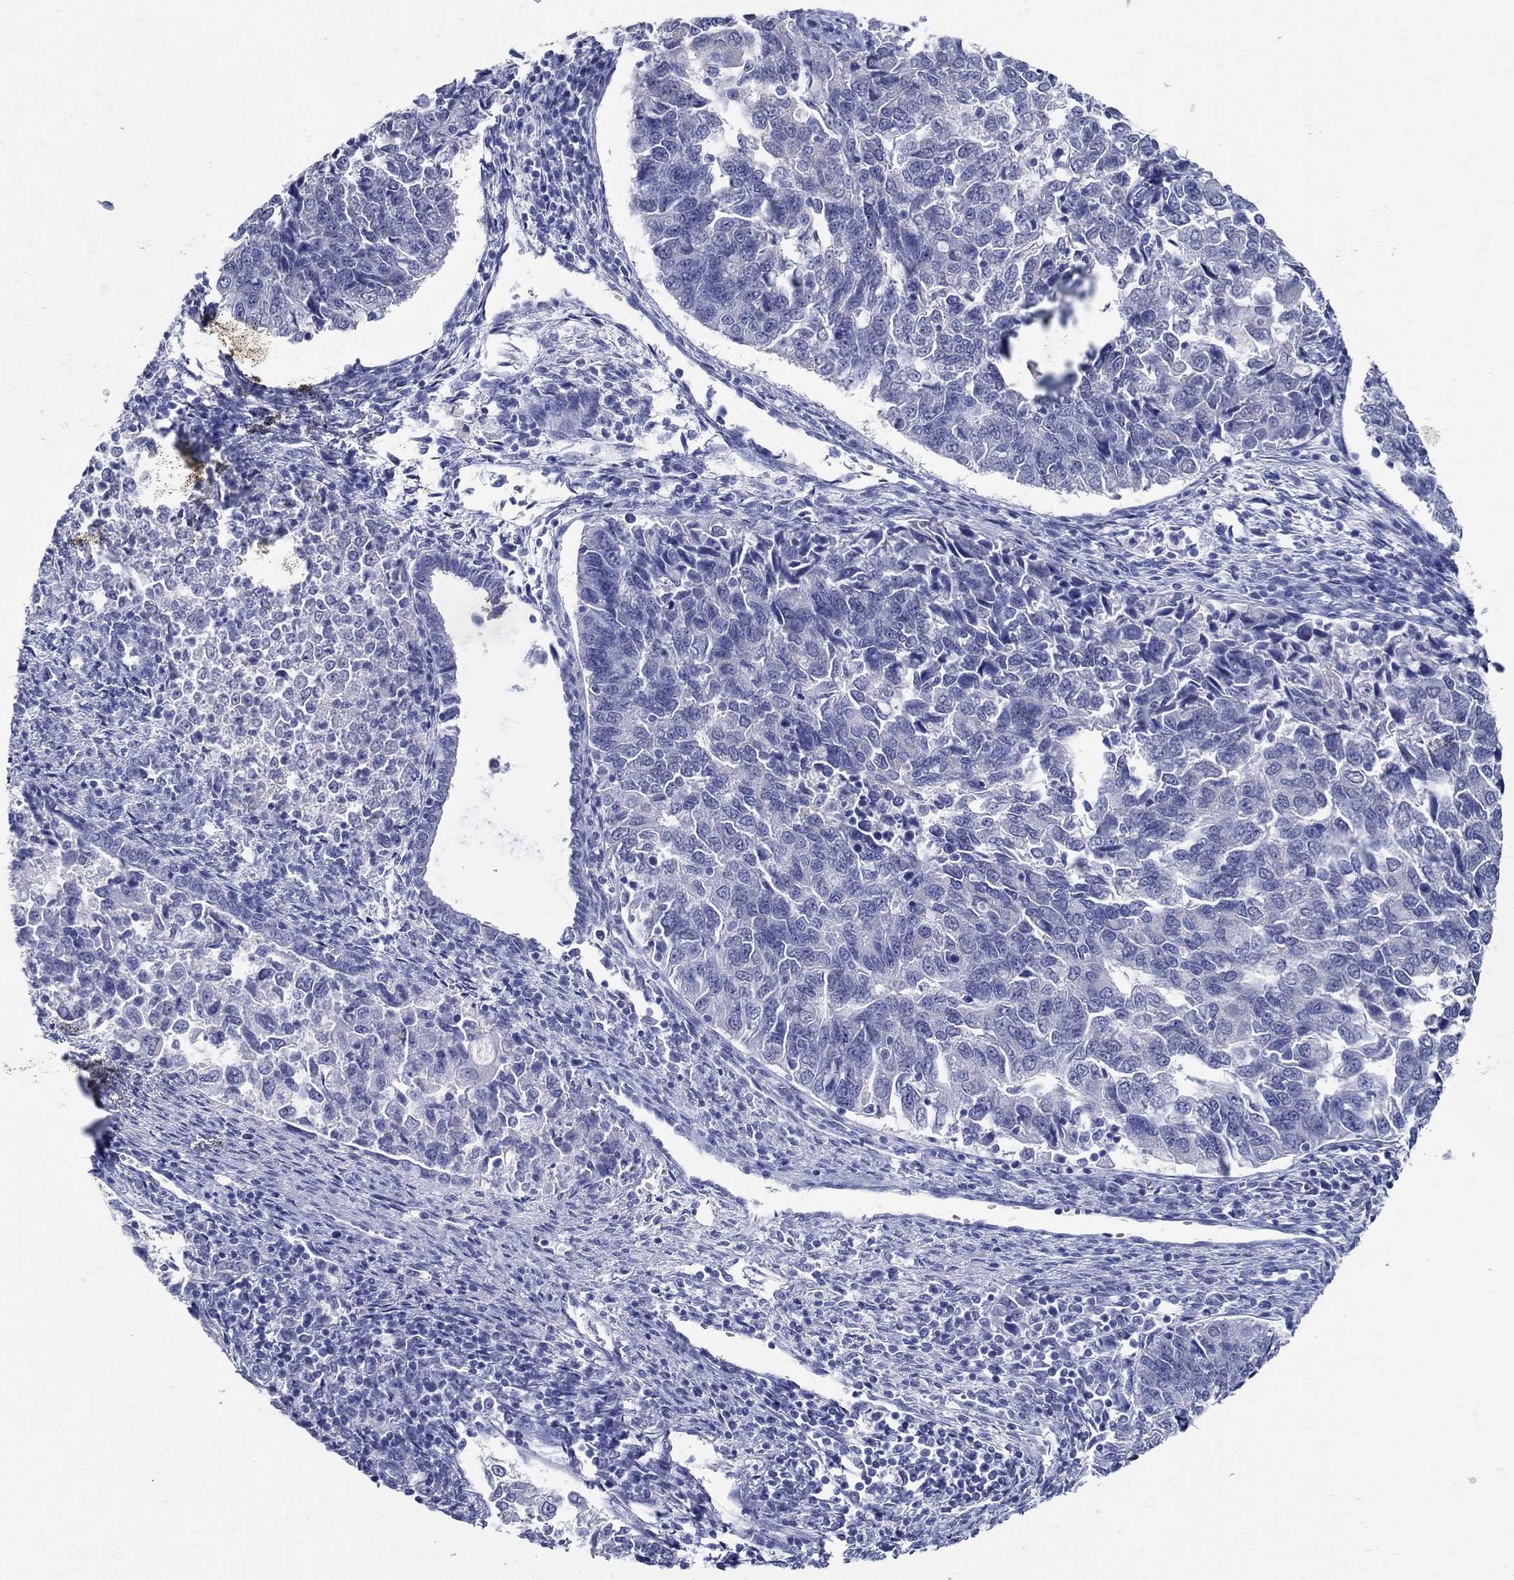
{"staining": {"intensity": "negative", "quantity": "none", "location": "none"}, "tissue": "endometrial cancer", "cell_type": "Tumor cells", "image_type": "cancer", "snomed": [{"axis": "morphology", "description": "Adenocarcinoma, NOS"}, {"axis": "topography", "description": "Endometrium"}], "caption": "High power microscopy micrograph of an IHC micrograph of adenocarcinoma (endometrial), revealing no significant expression in tumor cells.", "gene": "TSPAN16", "patient": {"sex": "female", "age": 43}}